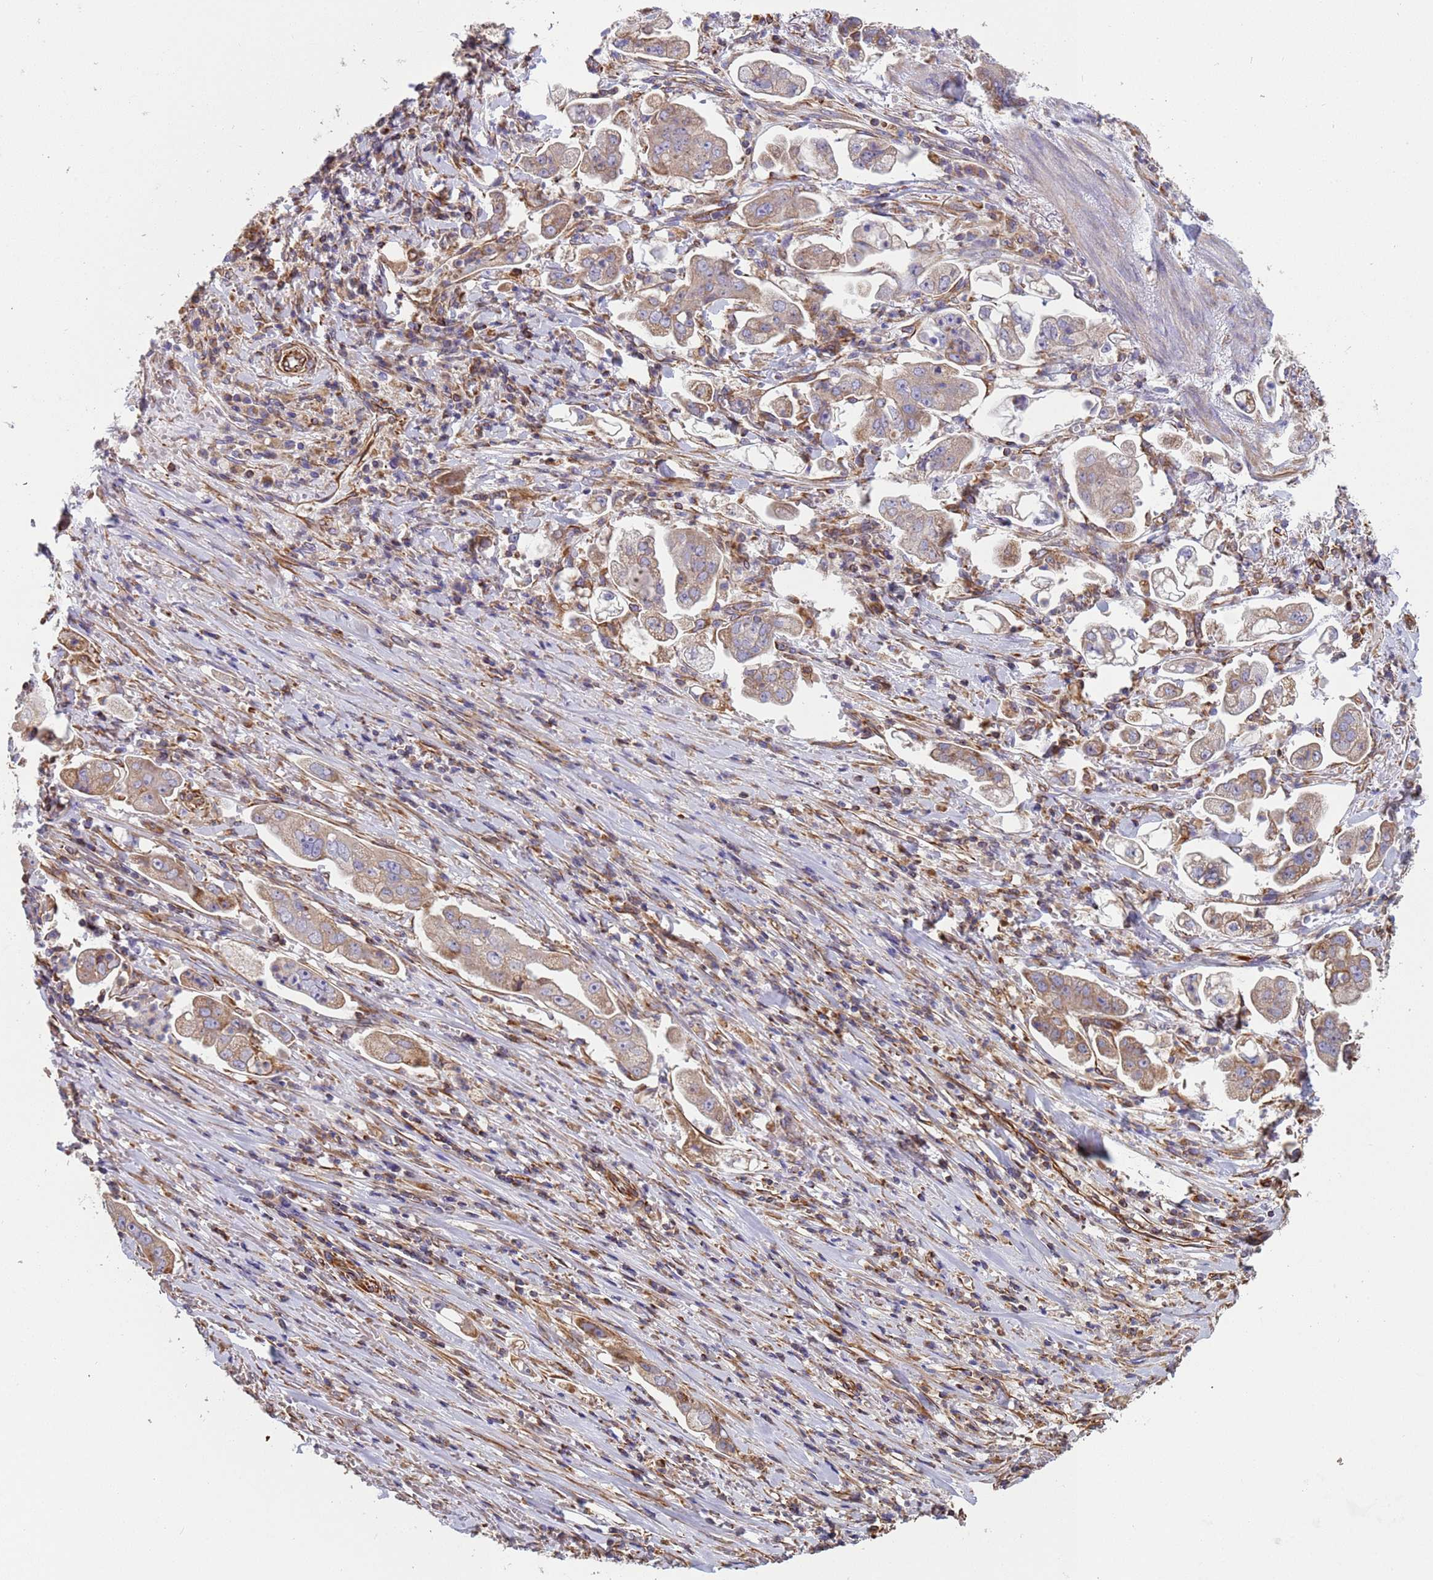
{"staining": {"intensity": "weak", "quantity": ">75%", "location": "cytoplasmic/membranous"}, "tissue": "stomach cancer", "cell_type": "Tumor cells", "image_type": "cancer", "snomed": [{"axis": "morphology", "description": "Adenocarcinoma, NOS"}, {"axis": "topography", "description": "Stomach"}], "caption": "A micrograph of stomach cancer stained for a protein shows weak cytoplasmic/membranous brown staining in tumor cells. (DAB IHC, brown staining for protein, blue staining for nuclei).", "gene": "NUDT12", "patient": {"sex": "male", "age": 62}}